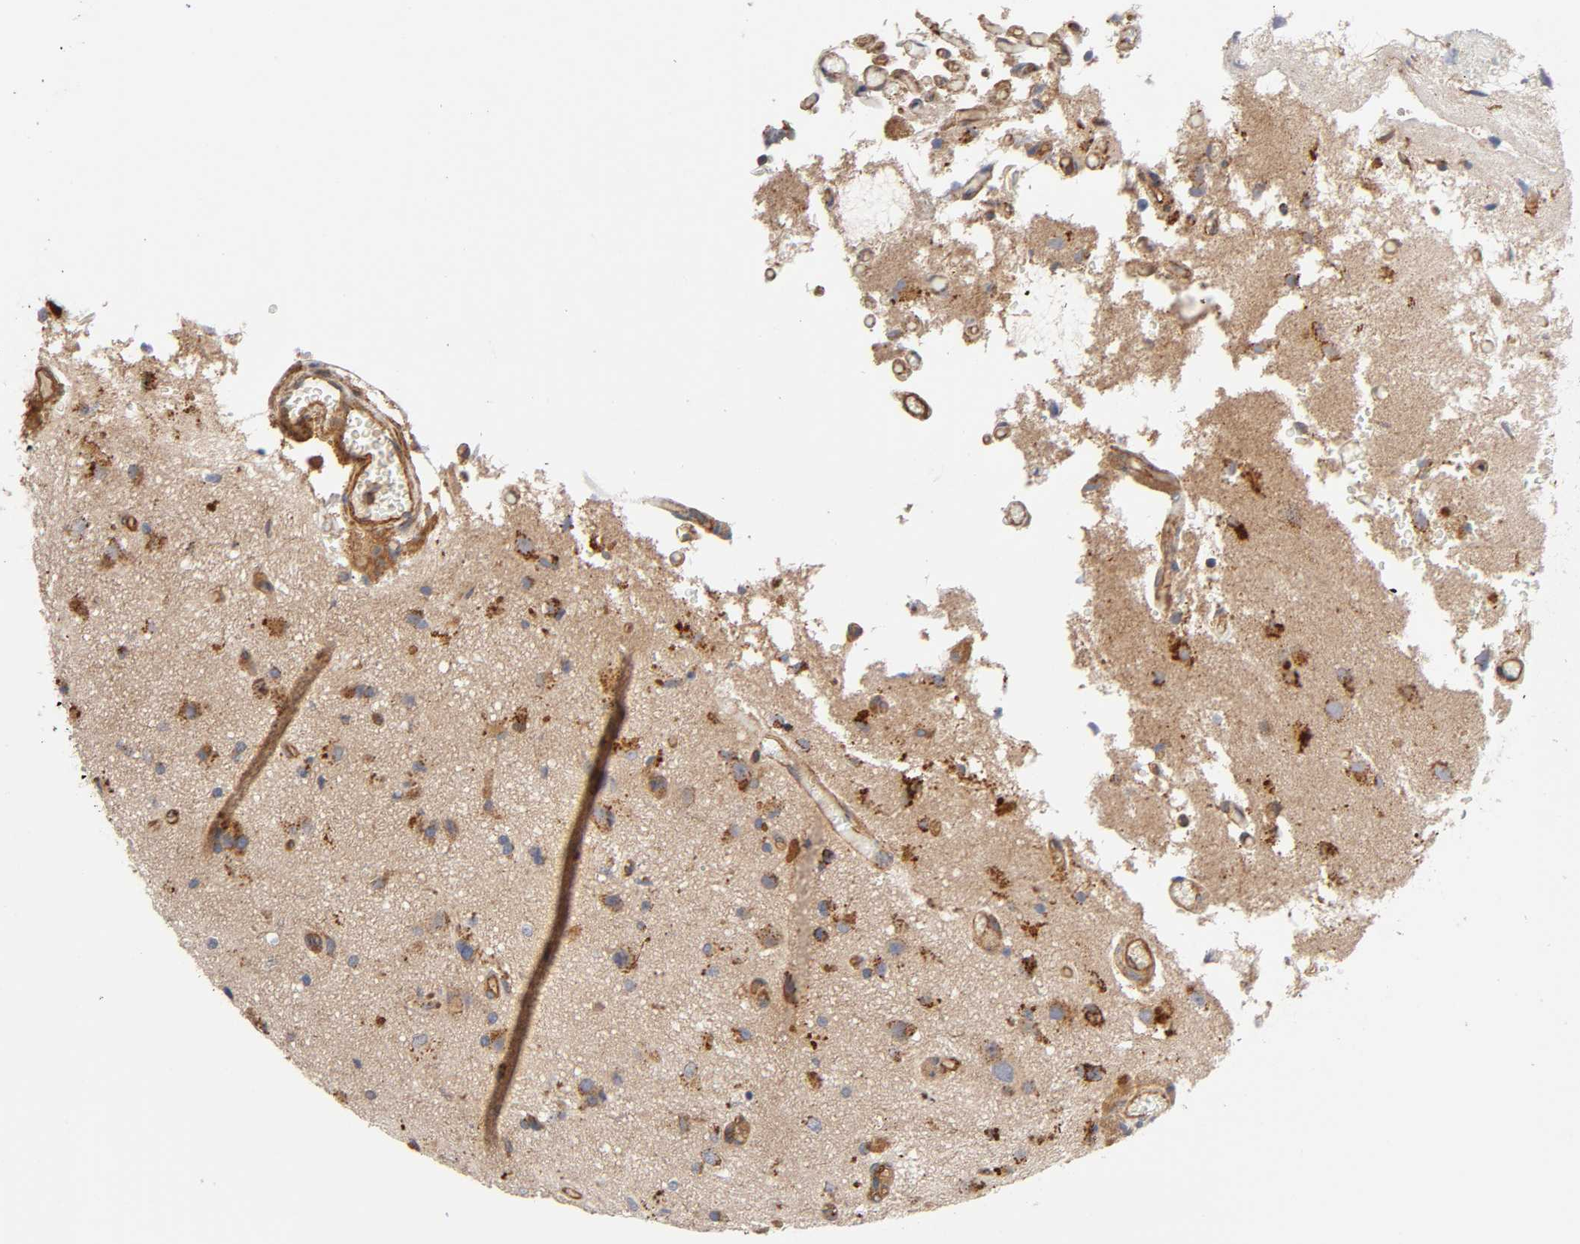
{"staining": {"intensity": "moderate", "quantity": "25%-75%", "location": "cytoplasmic/membranous"}, "tissue": "glioma", "cell_type": "Tumor cells", "image_type": "cancer", "snomed": [{"axis": "morphology", "description": "Glioma, malignant, High grade"}, {"axis": "topography", "description": "Brain"}], "caption": "Immunohistochemical staining of glioma exhibits moderate cytoplasmic/membranous protein positivity in about 25%-75% of tumor cells.", "gene": "LAMTOR2", "patient": {"sex": "male", "age": 47}}